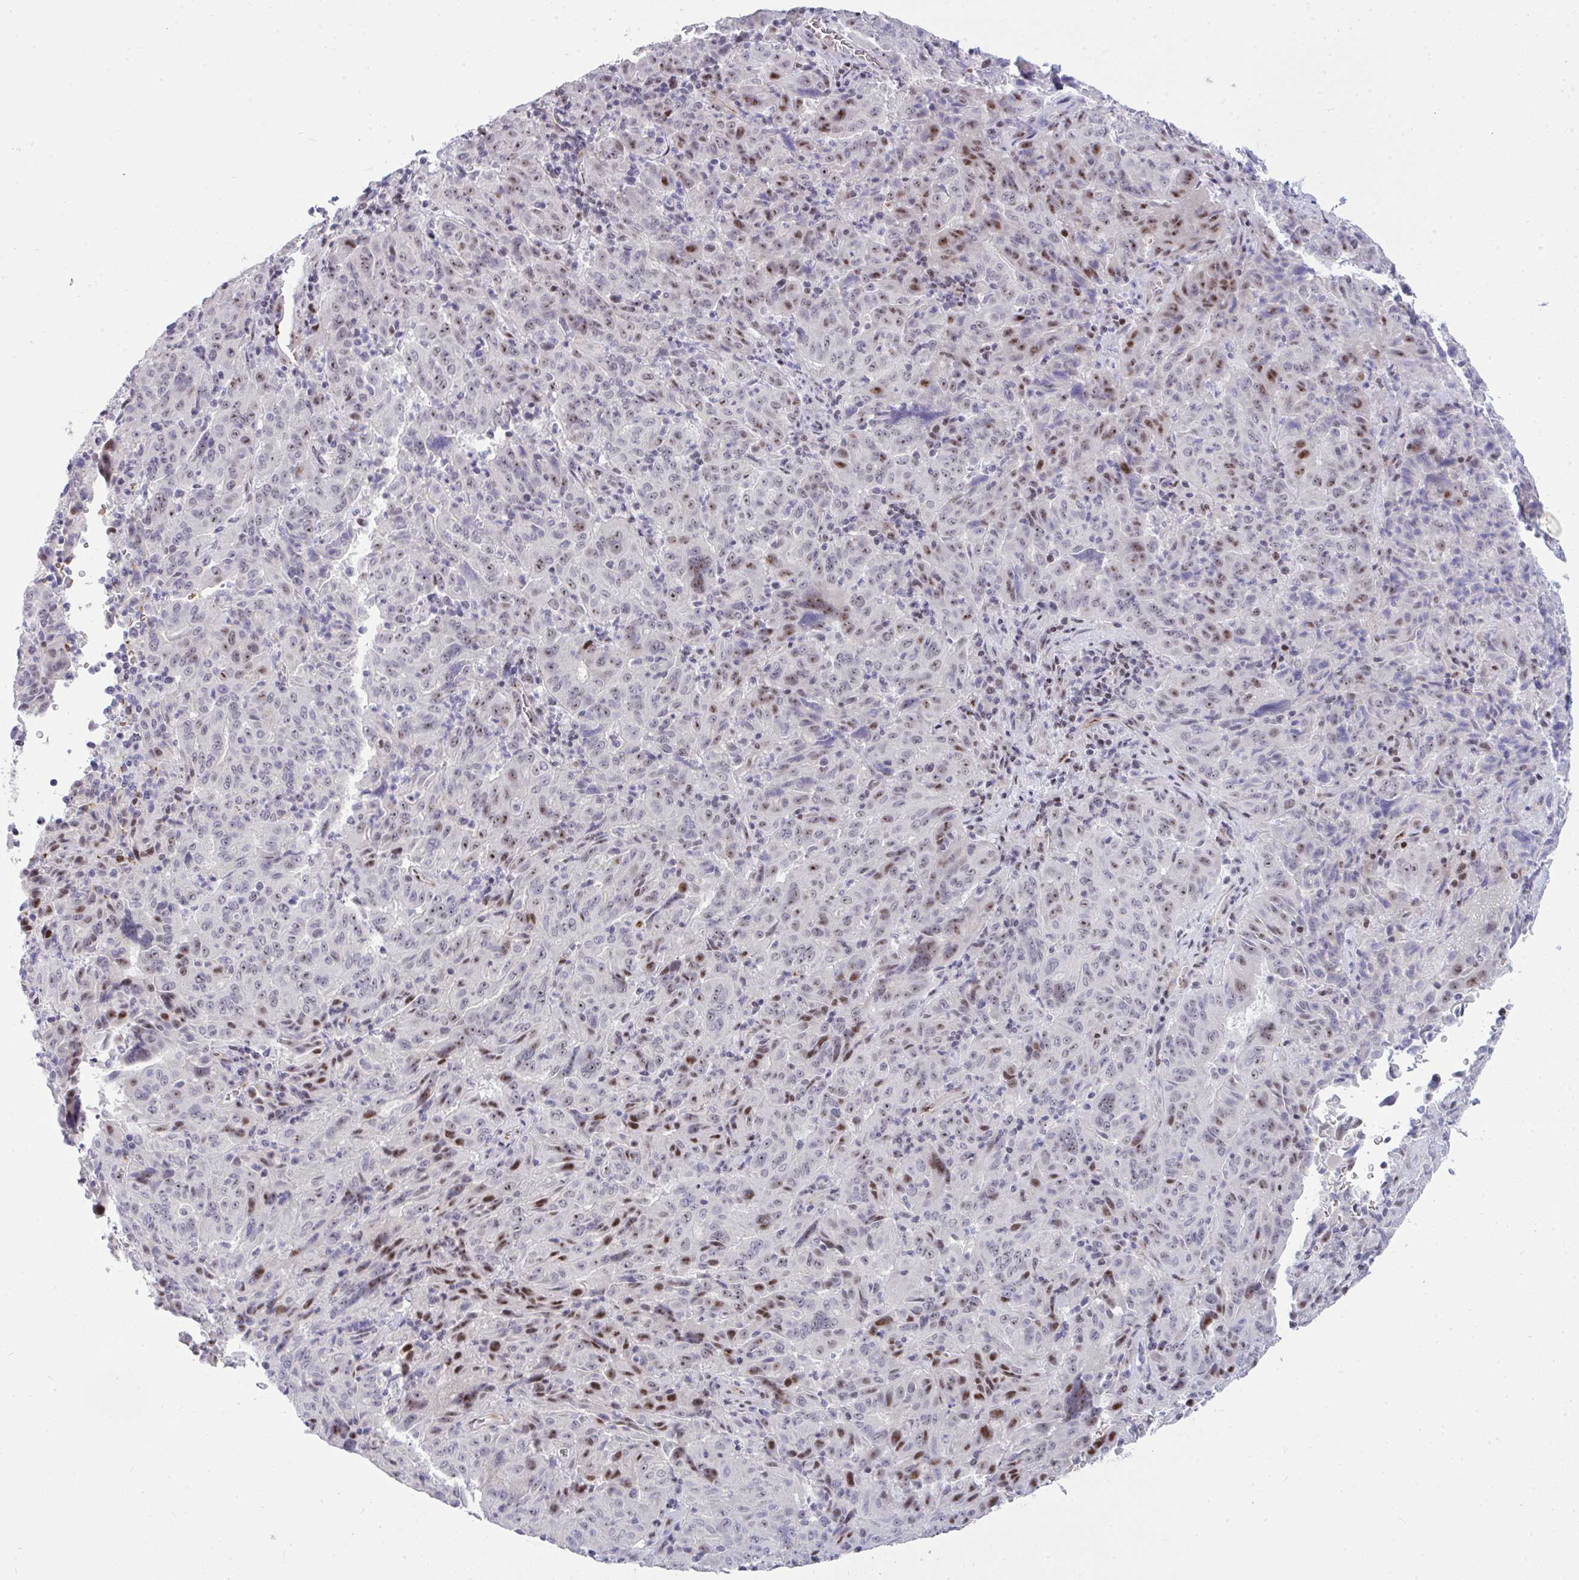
{"staining": {"intensity": "moderate", "quantity": "25%-75%", "location": "nuclear"}, "tissue": "pancreatic cancer", "cell_type": "Tumor cells", "image_type": "cancer", "snomed": [{"axis": "morphology", "description": "Adenocarcinoma, NOS"}, {"axis": "topography", "description": "Pancreas"}], "caption": "Brown immunohistochemical staining in human adenocarcinoma (pancreatic) shows moderate nuclear staining in approximately 25%-75% of tumor cells.", "gene": "PLPPR3", "patient": {"sex": "male", "age": 63}}